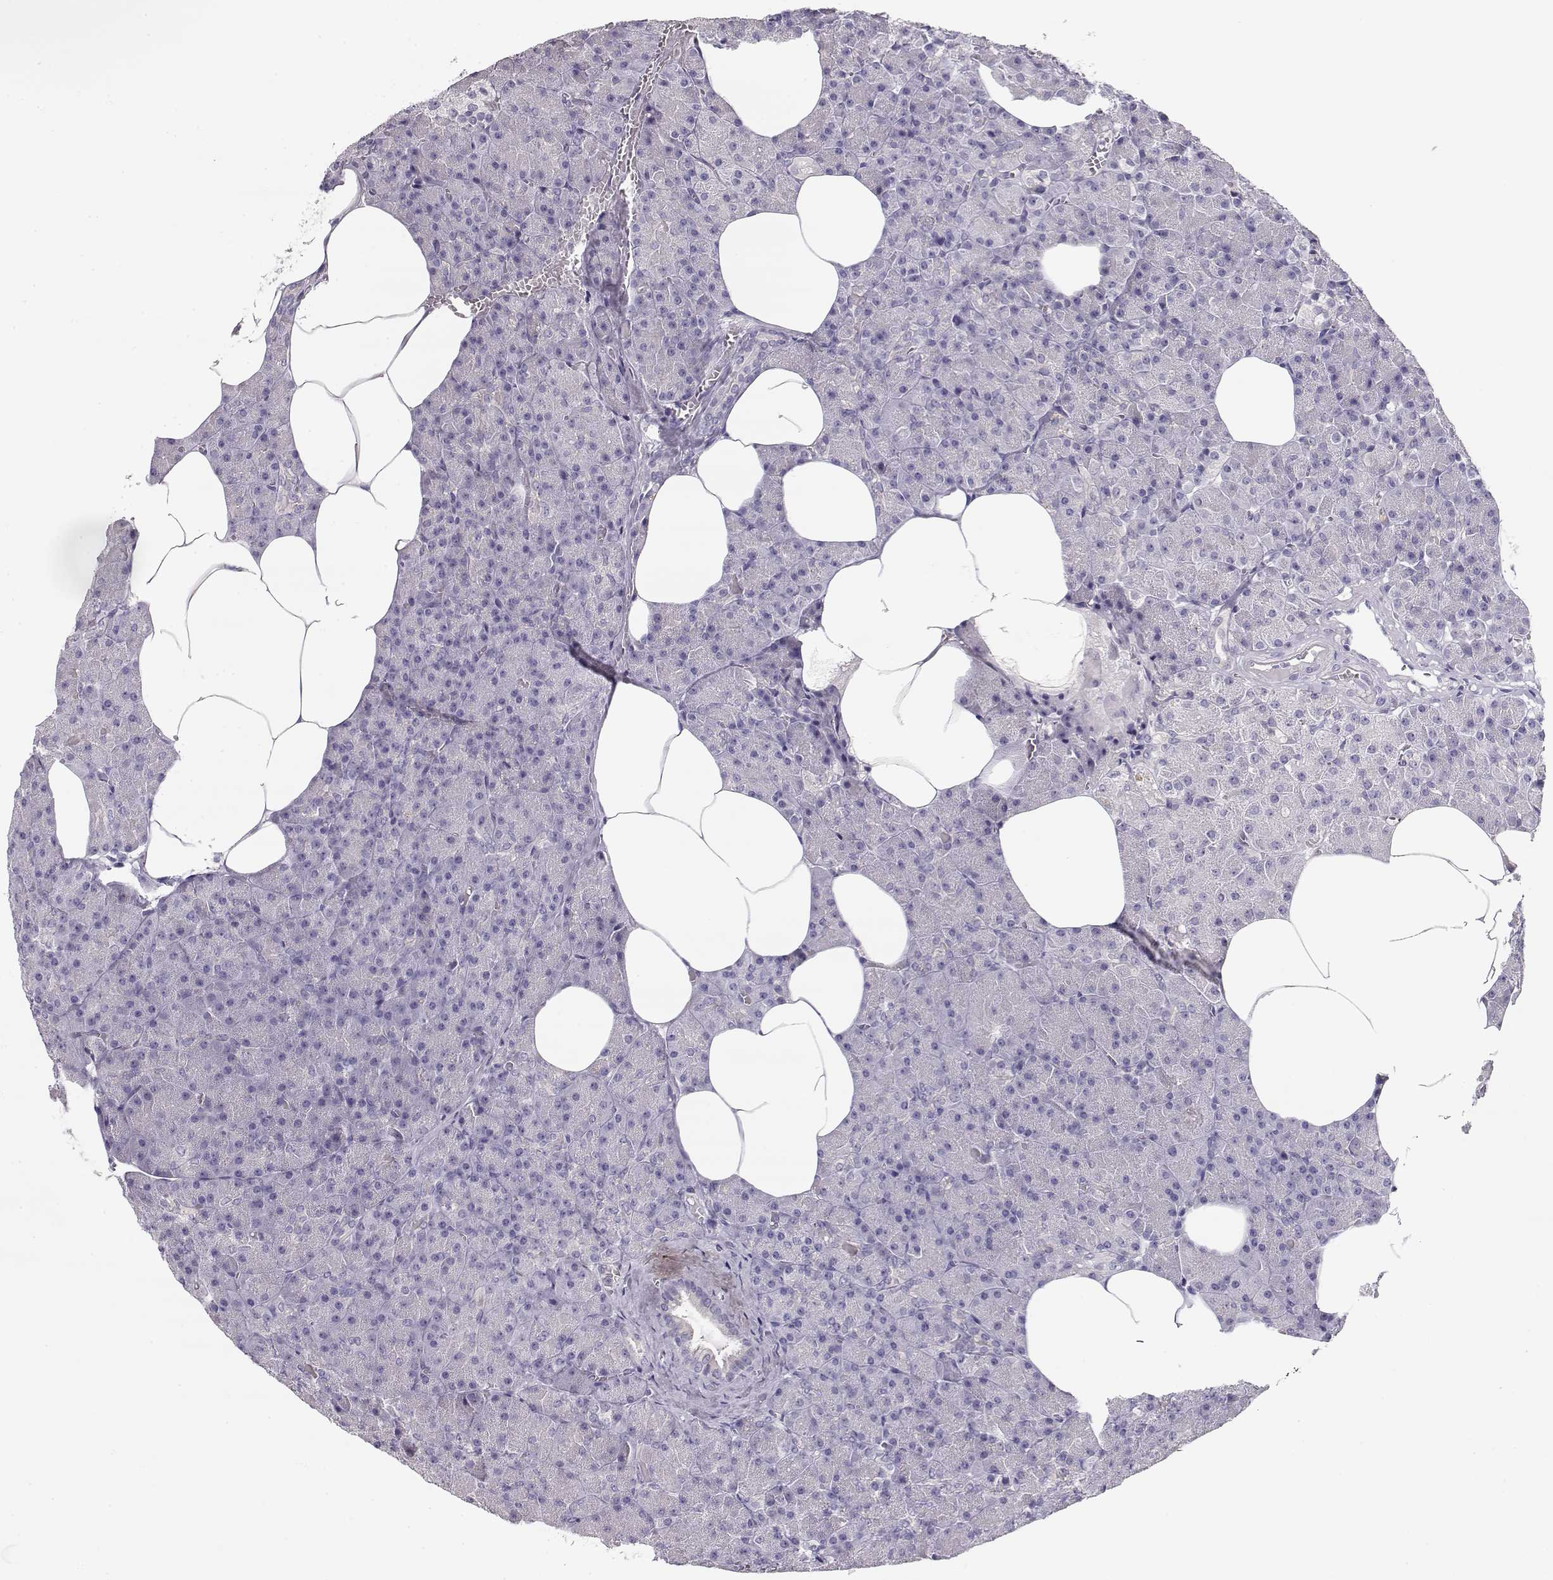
{"staining": {"intensity": "negative", "quantity": "none", "location": "none"}, "tissue": "pancreas", "cell_type": "Exocrine glandular cells", "image_type": "normal", "snomed": [{"axis": "morphology", "description": "Normal tissue, NOS"}, {"axis": "topography", "description": "Pancreas"}], "caption": "The micrograph demonstrates no significant staining in exocrine glandular cells of pancreas. (DAB (3,3'-diaminobenzidine) immunohistochemistry (IHC), high magnification).", "gene": "GLIPR1L2", "patient": {"sex": "female", "age": 45}}